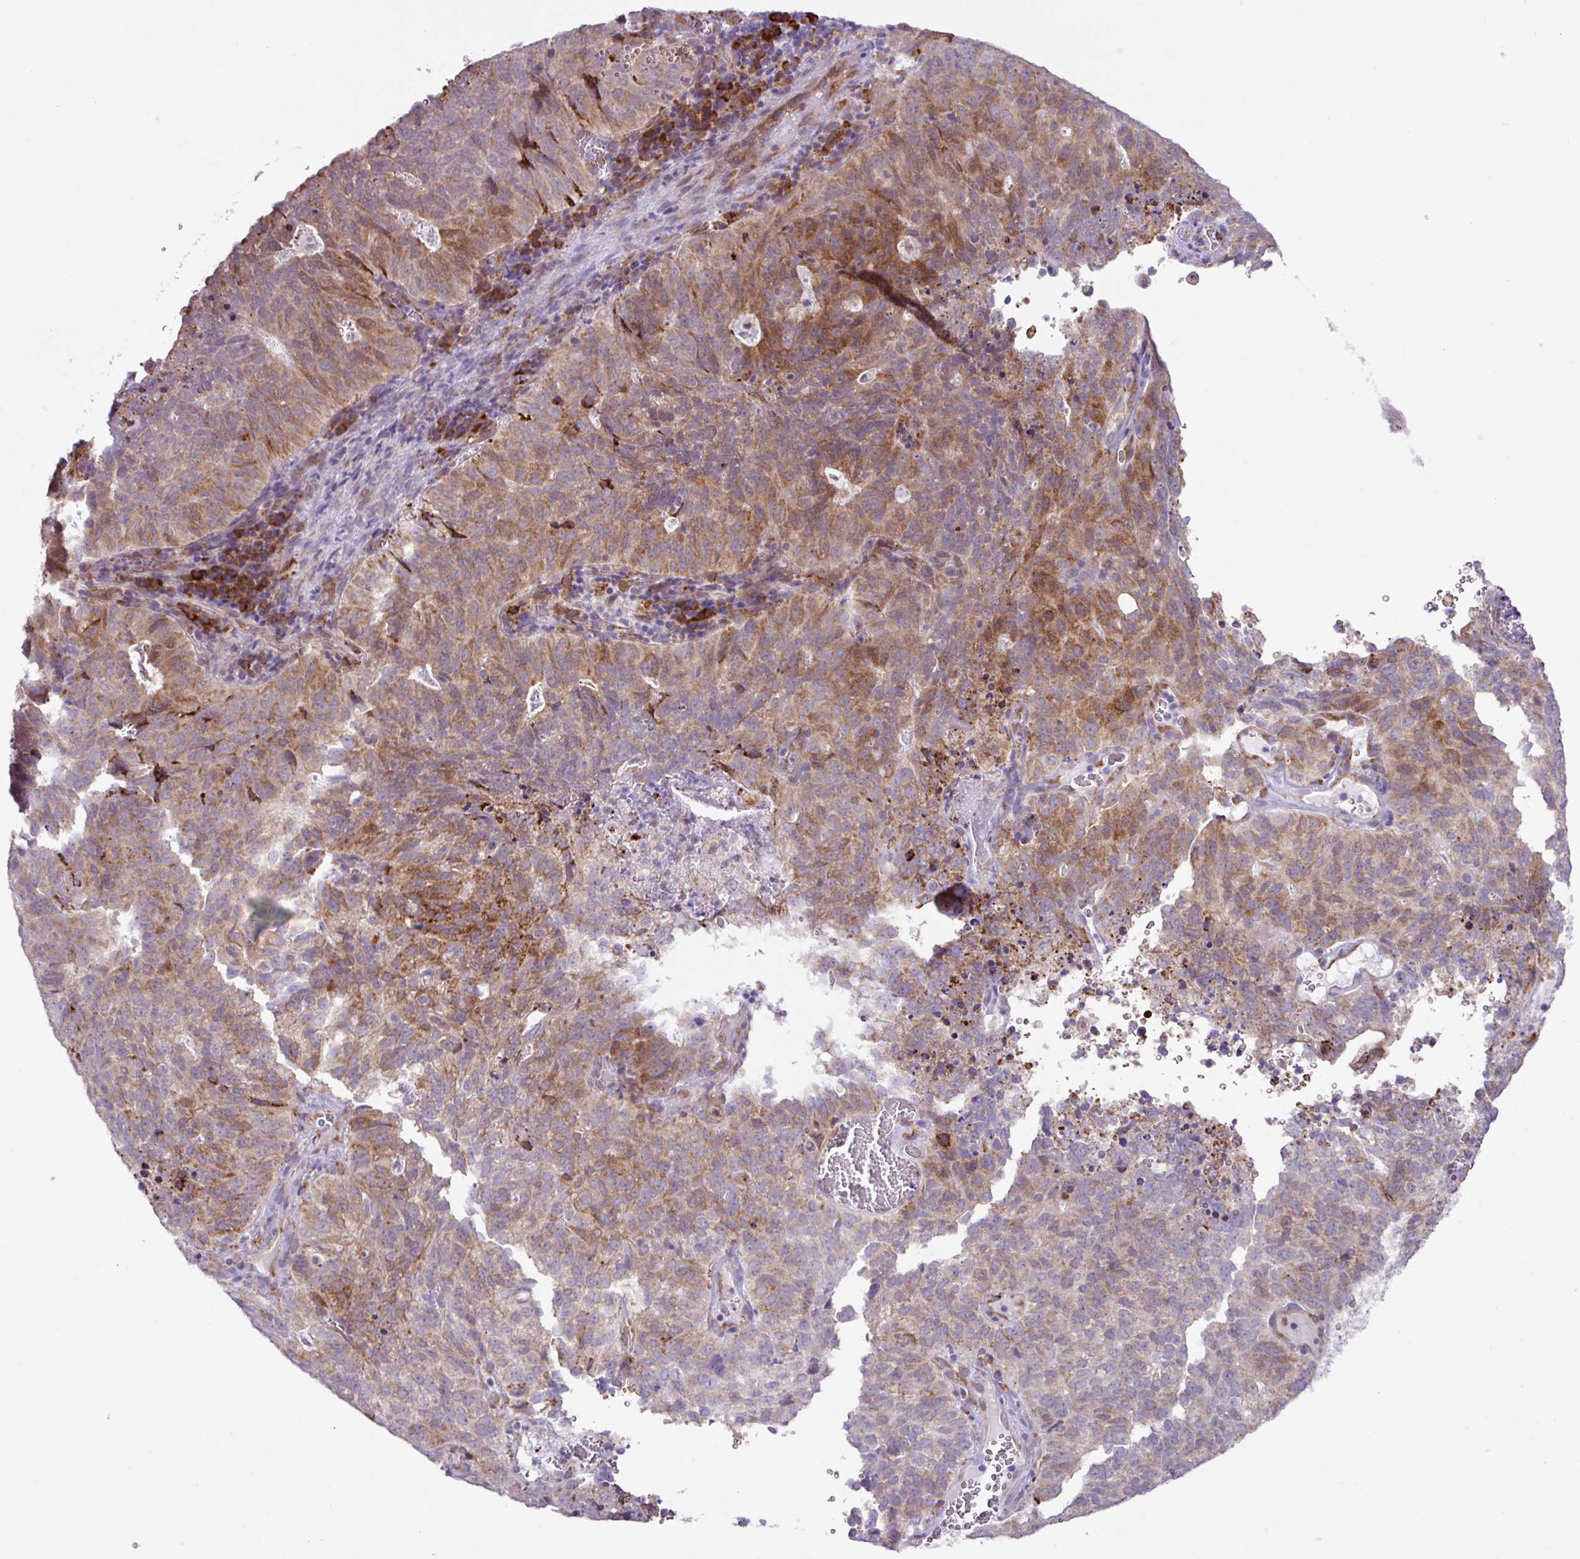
{"staining": {"intensity": "moderate", "quantity": ">75%", "location": "cytoplasmic/membranous"}, "tissue": "cervical cancer", "cell_type": "Tumor cells", "image_type": "cancer", "snomed": [{"axis": "morphology", "description": "Adenocarcinoma, NOS"}, {"axis": "topography", "description": "Cervix"}], "caption": "Immunohistochemistry of human cervical cancer reveals medium levels of moderate cytoplasmic/membranous expression in about >75% of tumor cells.", "gene": "RGS21", "patient": {"sex": "female", "age": 38}}